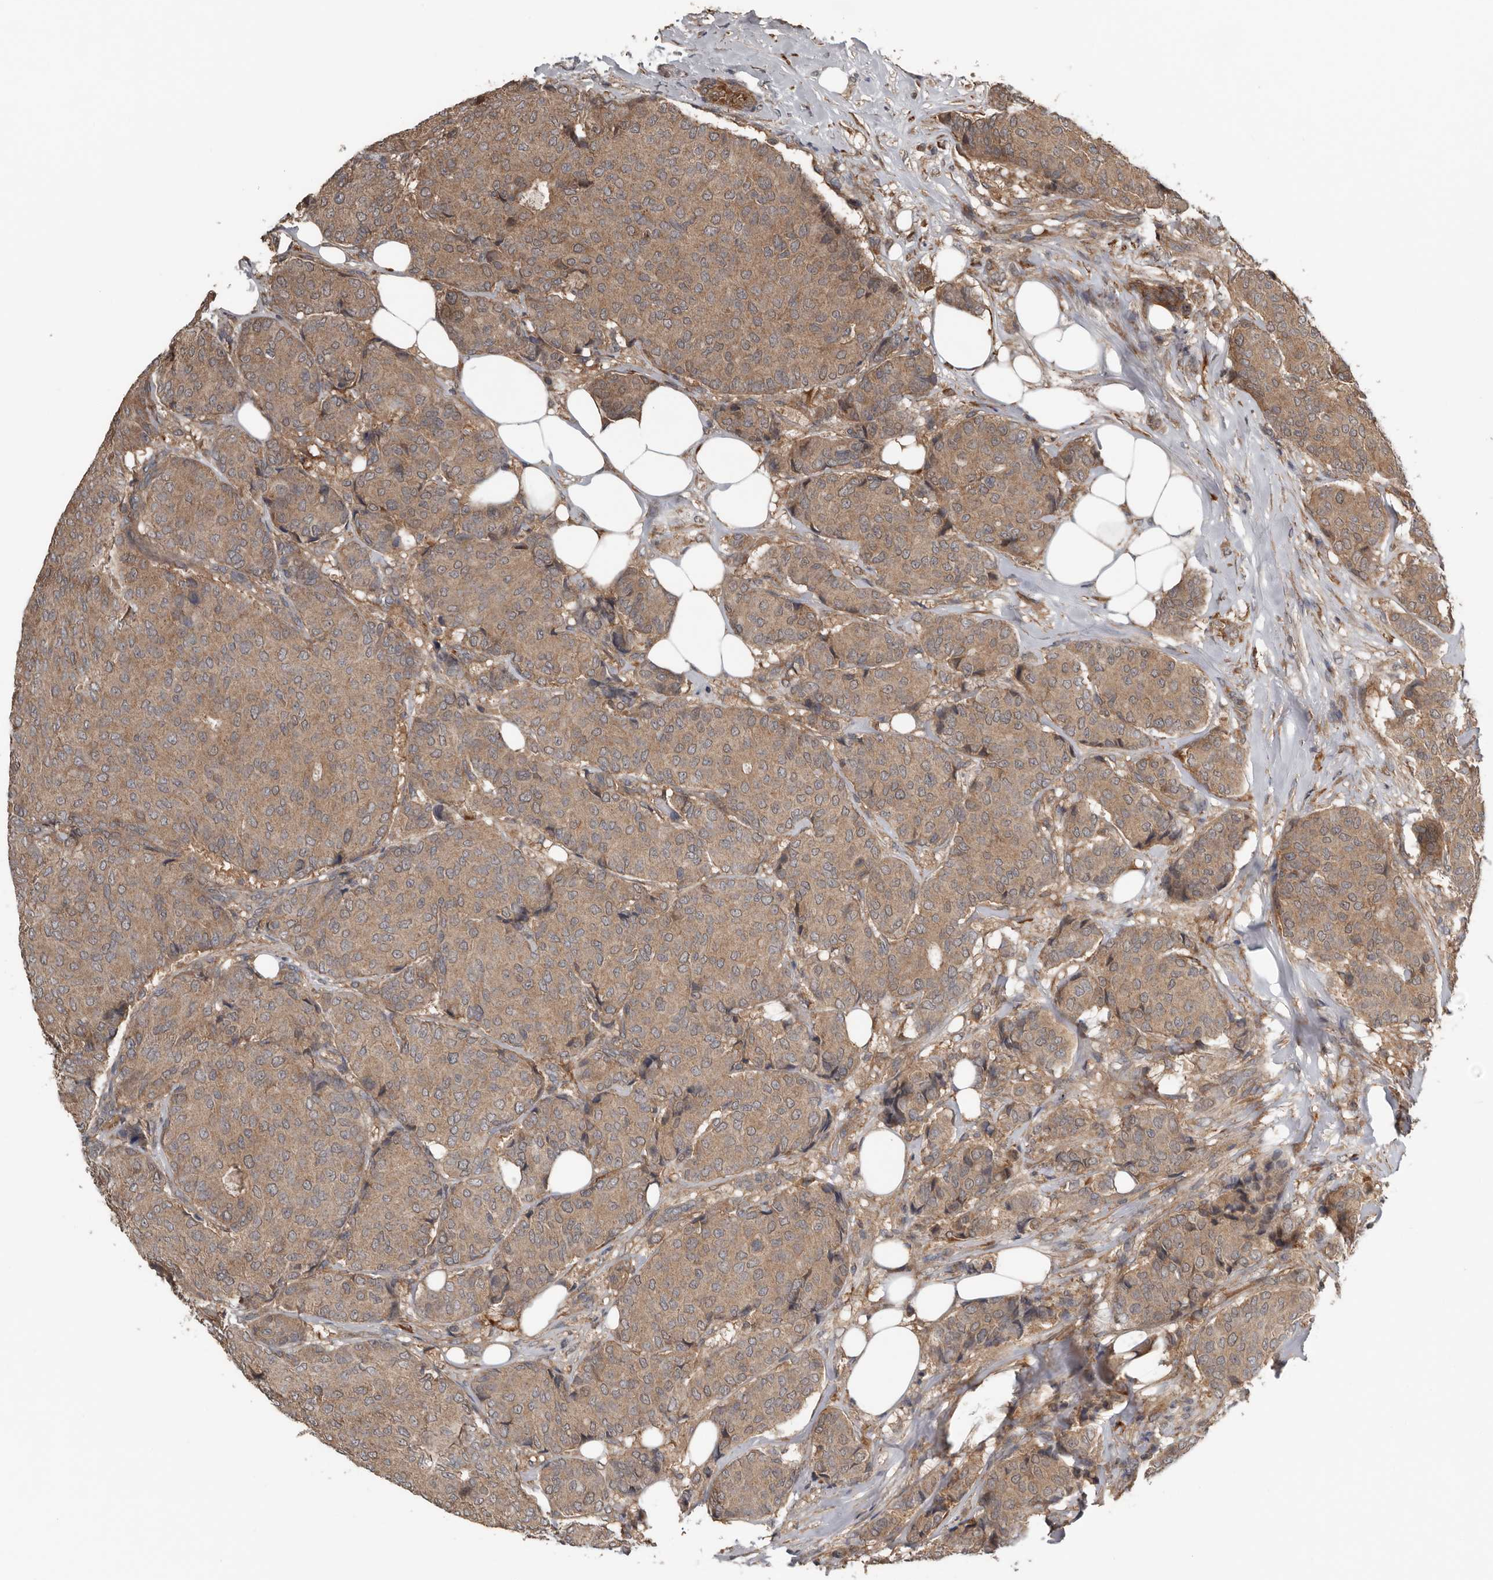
{"staining": {"intensity": "moderate", "quantity": ">75%", "location": "cytoplasmic/membranous"}, "tissue": "breast cancer", "cell_type": "Tumor cells", "image_type": "cancer", "snomed": [{"axis": "morphology", "description": "Duct carcinoma"}, {"axis": "topography", "description": "Breast"}], "caption": "Human breast cancer stained for a protein (brown) displays moderate cytoplasmic/membranous positive expression in about >75% of tumor cells.", "gene": "DNAJB4", "patient": {"sex": "female", "age": 75}}